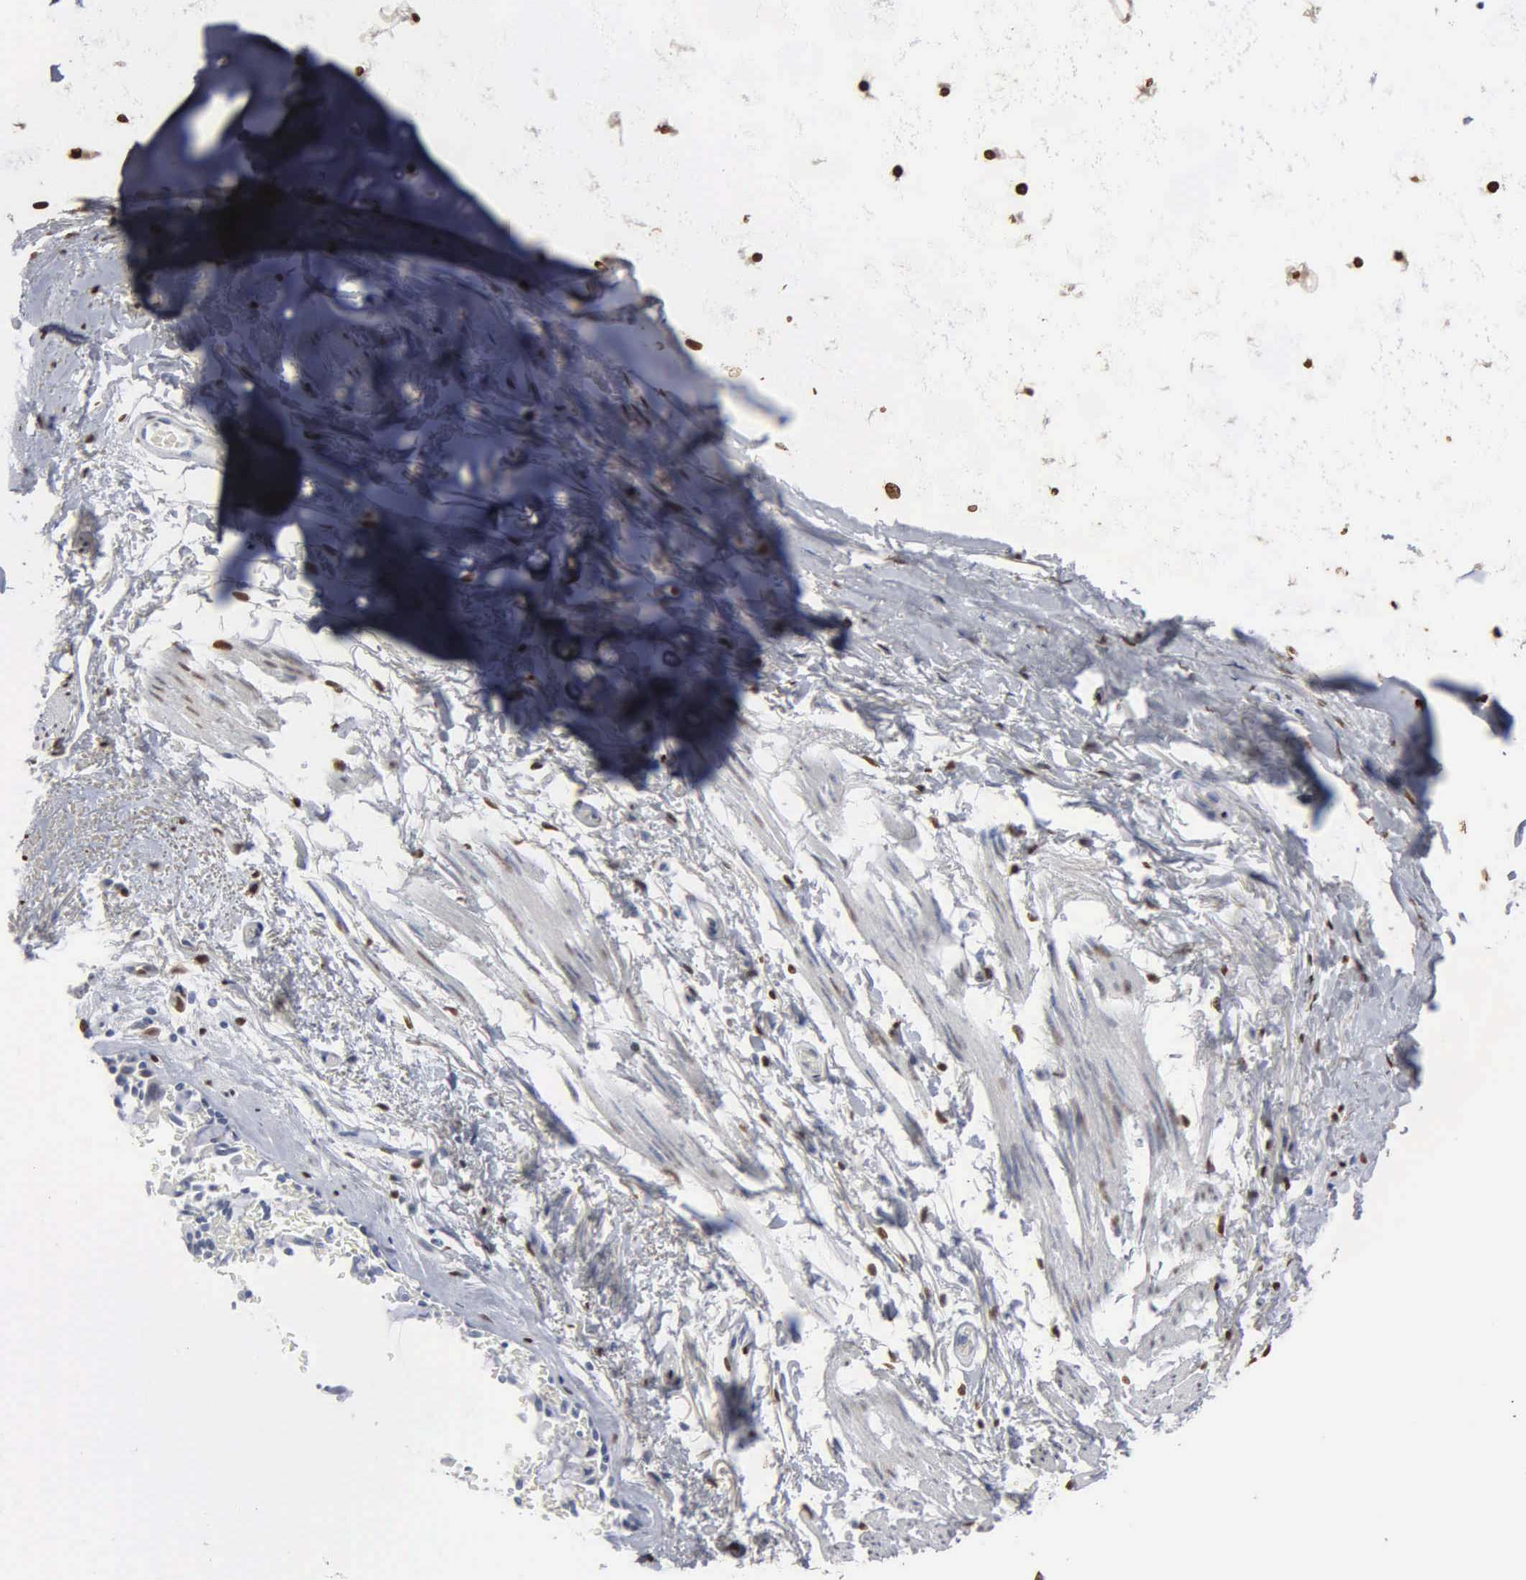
{"staining": {"intensity": "moderate", "quantity": ">75%", "location": "nuclear"}, "tissue": "adipose tissue", "cell_type": "Adipocytes", "image_type": "normal", "snomed": [{"axis": "morphology", "description": "Normal tissue, NOS"}, {"axis": "topography", "description": "Cartilage tissue"}, {"axis": "topography", "description": "Lung"}], "caption": "Immunohistochemical staining of normal adipose tissue reveals medium levels of moderate nuclear expression in approximately >75% of adipocytes. (Brightfield microscopy of DAB IHC at high magnification).", "gene": "FGF2", "patient": {"sex": "male", "age": 65}}